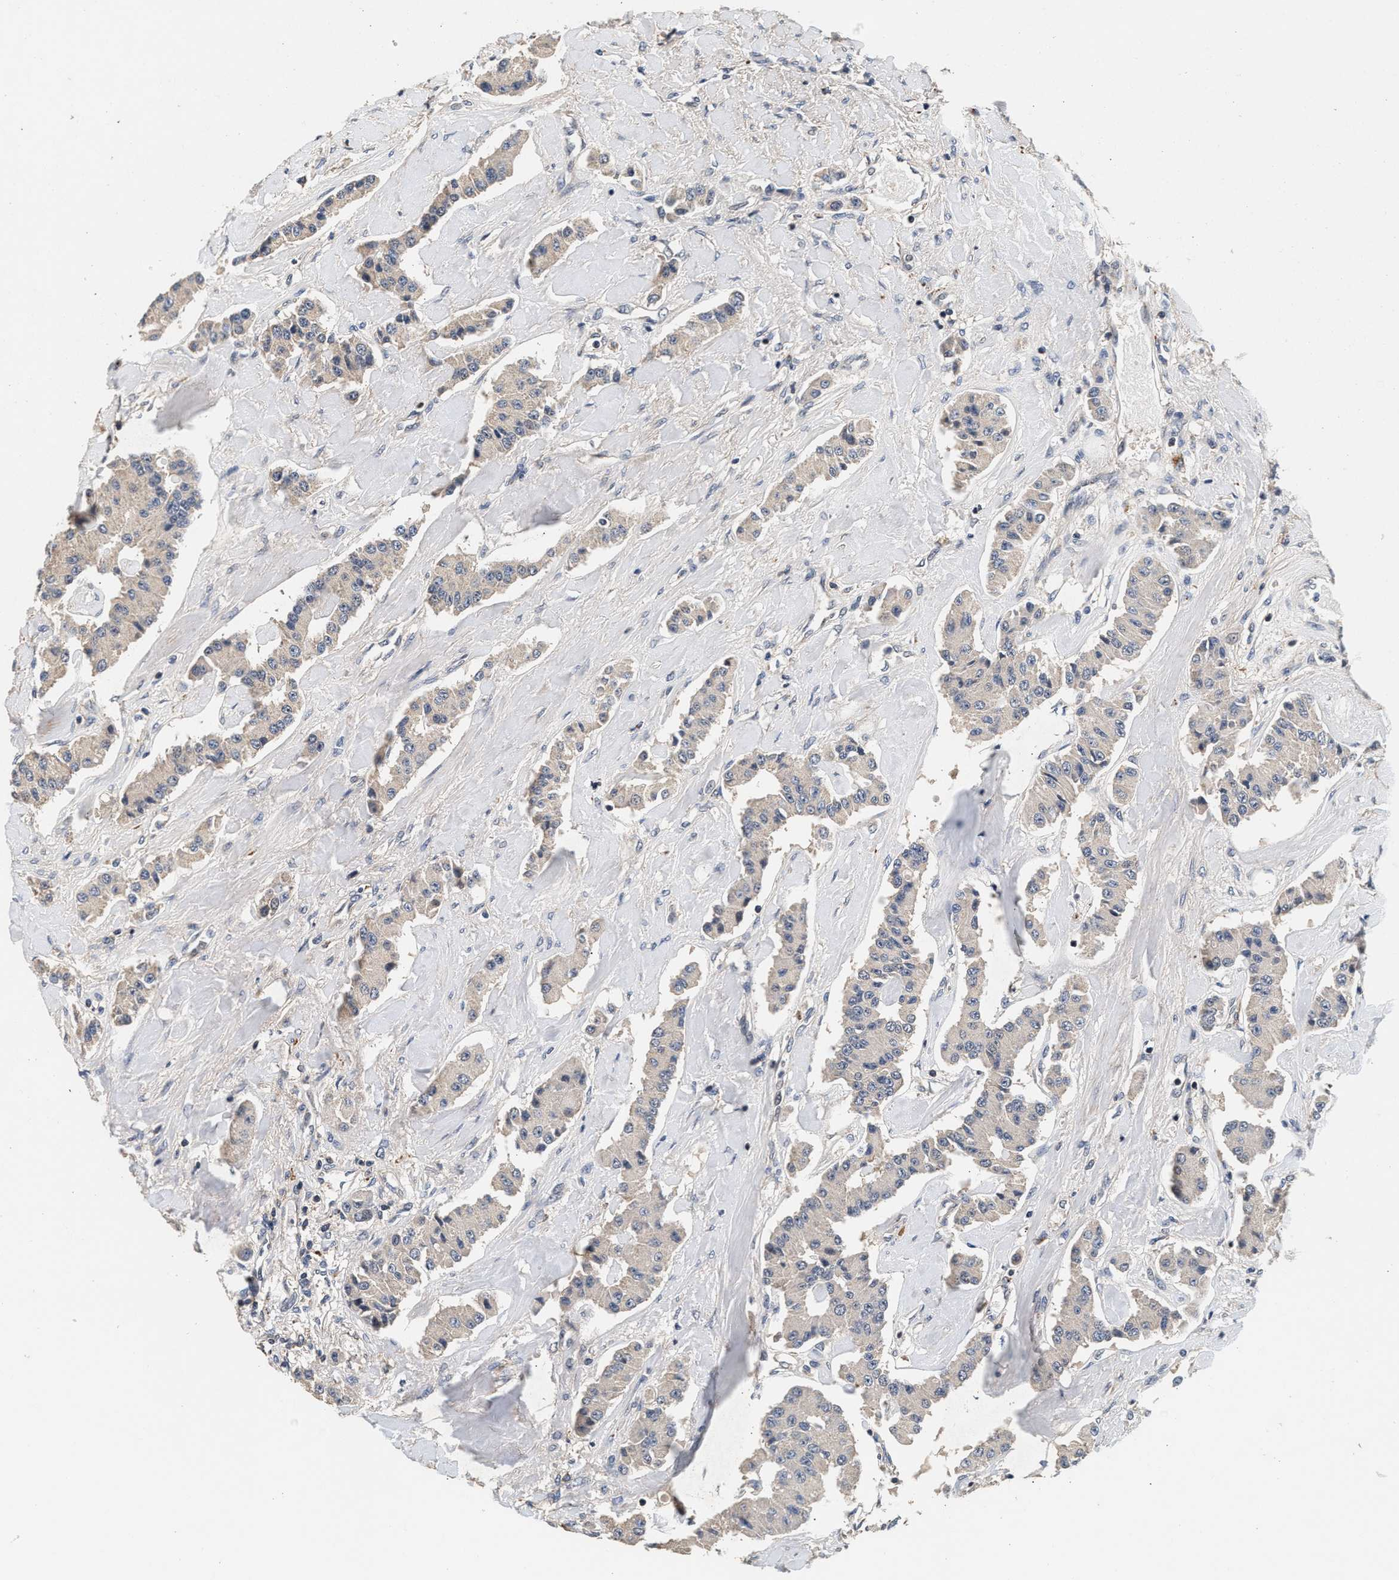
{"staining": {"intensity": "negative", "quantity": "none", "location": "none"}, "tissue": "carcinoid", "cell_type": "Tumor cells", "image_type": "cancer", "snomed": [{"axis": "morphology", "description": "Carcinoid, malignant, NOS"}, {"axis": "topography", "description": "Pancreas"}], "caption": "IHC of carcinoid reveals no positivity in tumor cells.", "gene": "PTGR3", "patient": {"sex": "male", "age": 41}}